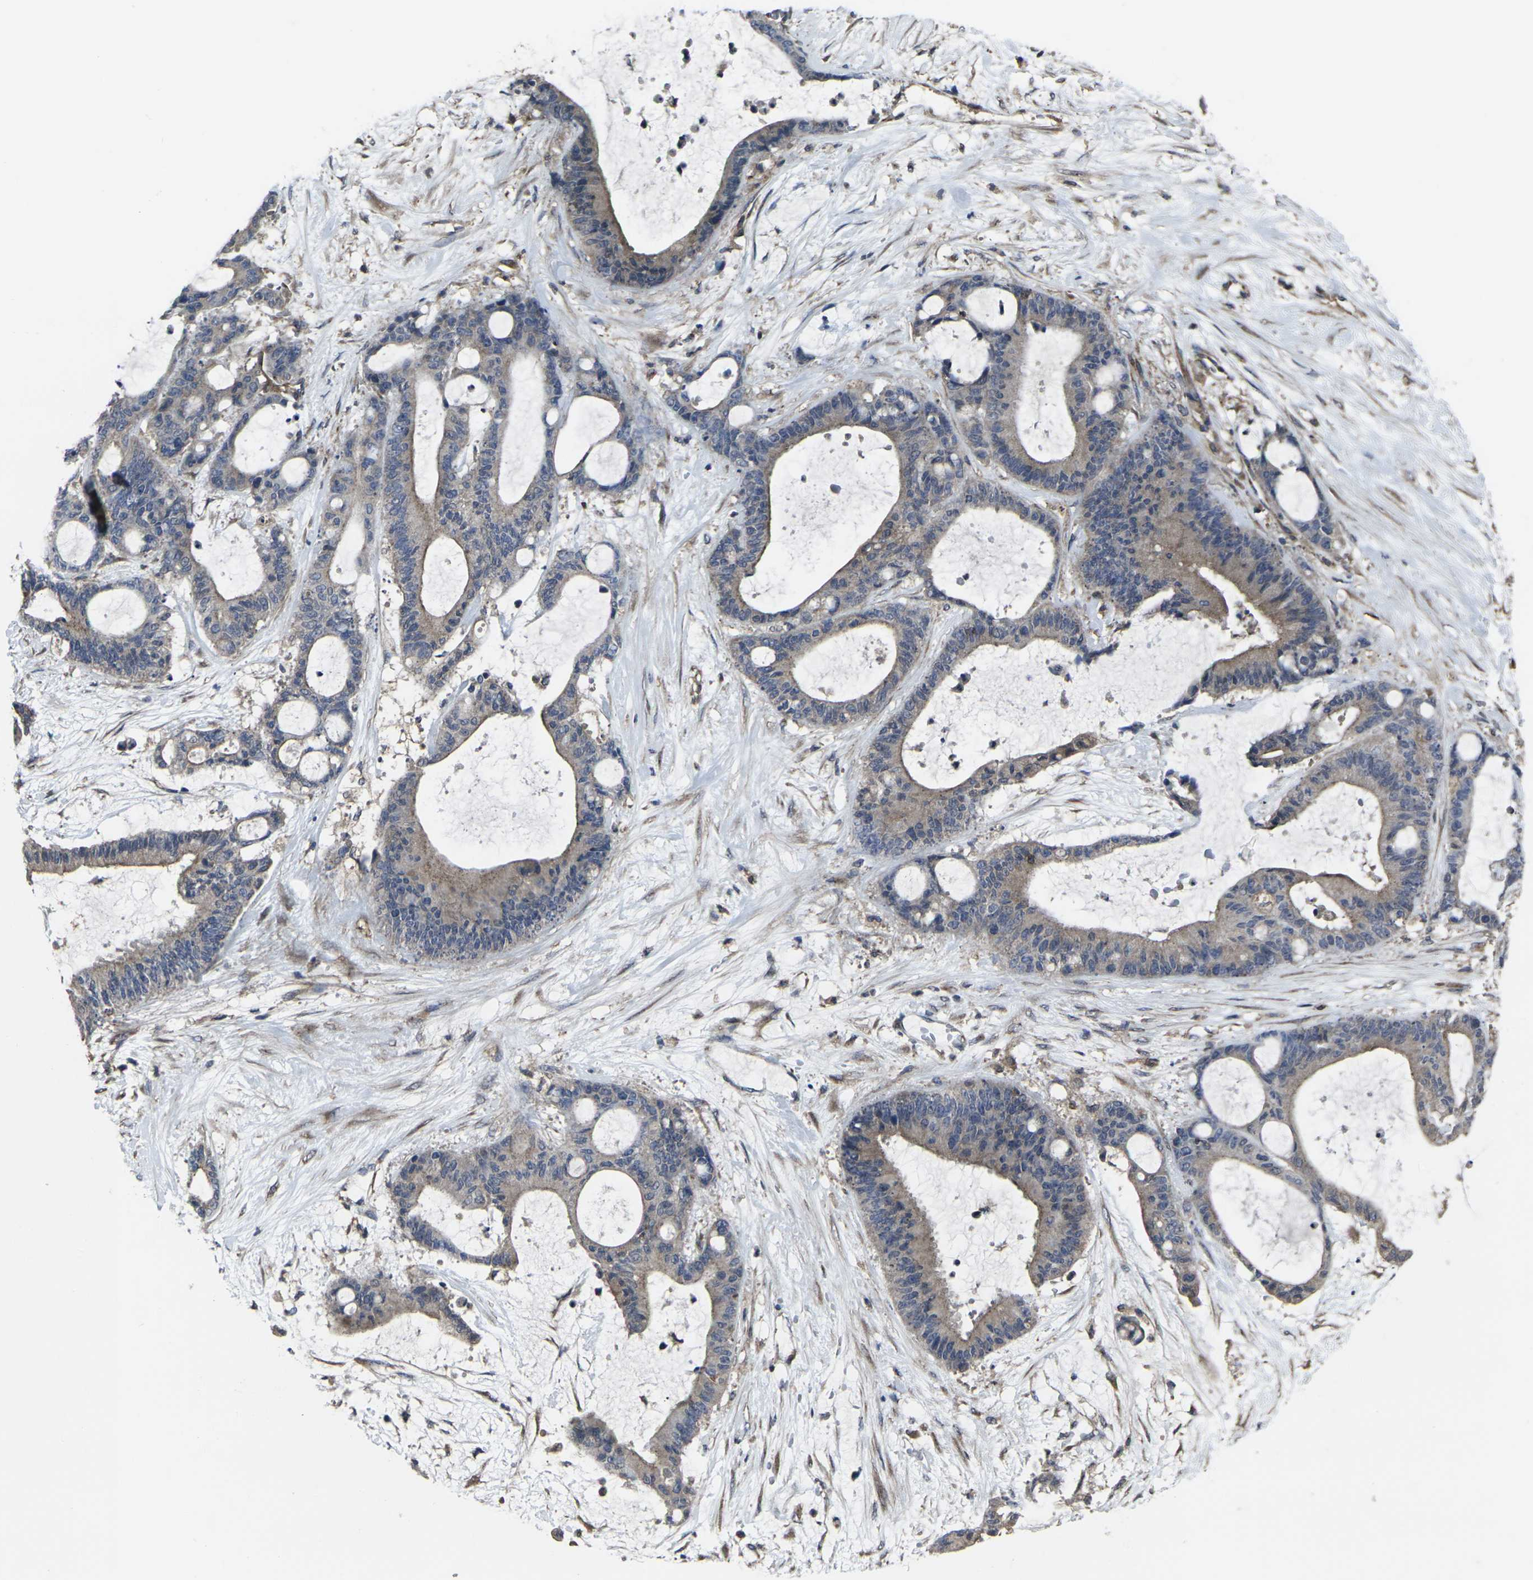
{"staining": {"intensity": "weak", "quantity": ">75%", "location": "cytoplasmic/membranous"}, "tissue": "liver cancer", "cell_type": "Tumor cells", "image_type": "cancer", "snomed": [{"axis": "morphology", "description": "Cholangiocarcinoma"}, {"axis": "topography", "description": "Liver"}], "caption": "Human cholangiocarcinoma (liver) stained with a brown dye displays weak cytoplasmic/membranous positive expression in about >75% of tumor cells.", "gene": "PRKACB", "patient": {"sex": "female", "age": 73}}